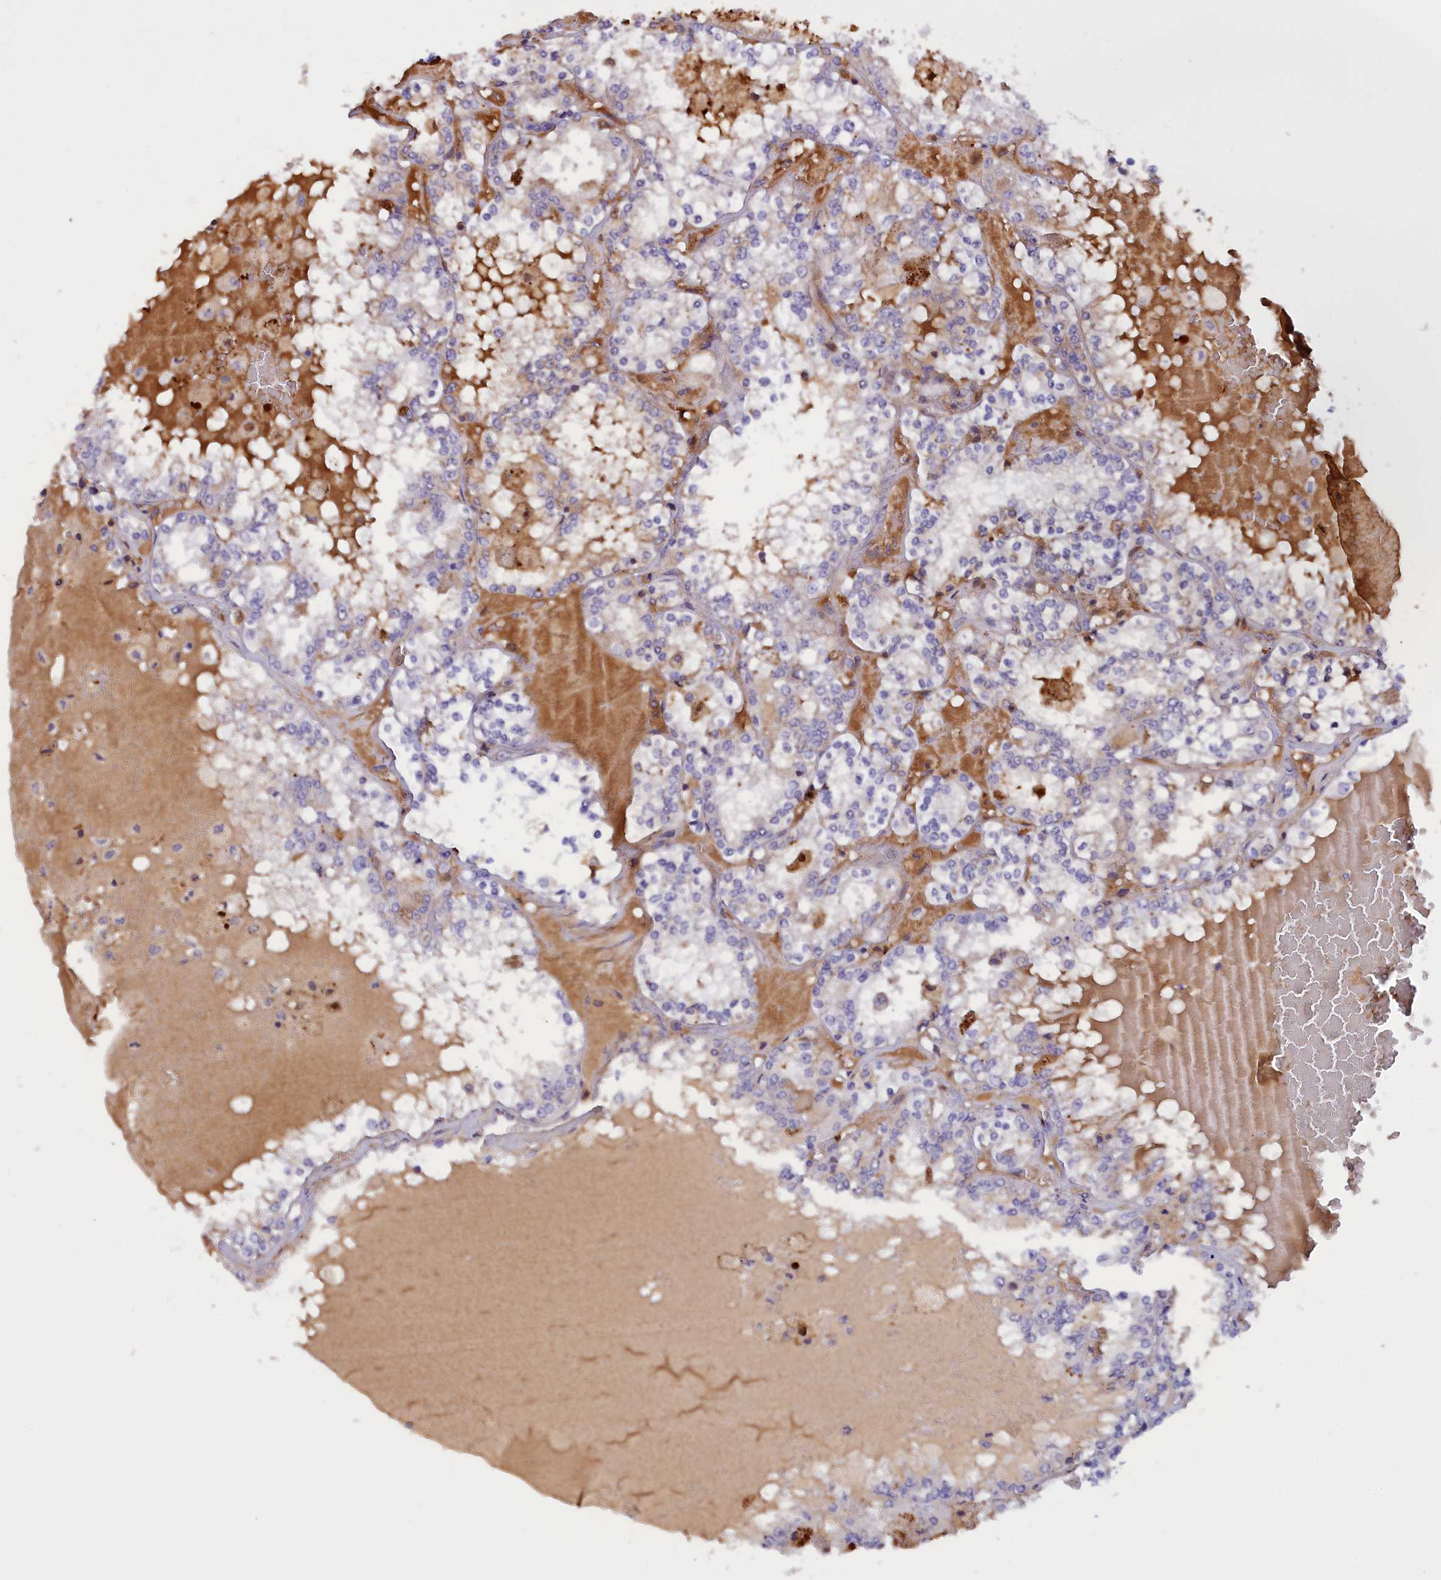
{"staining": {"intensity": "negative", "quantity": "none", "location": "none"}, "tissue": "renal cancer", "cell_type": "Tumor cells", "image_type": "cancer", "snomed": [{"axis": "morphology", "description": "Adenocarcinoma, NOS"}, {"axis": "topography", "description": "Kidney"}], "caption": "There is no significant expression in tumor cells of renal cancer (adenocarcinoma).", "gene": "FAM149B1", "patient": {"sex": "female", "age": 56}}